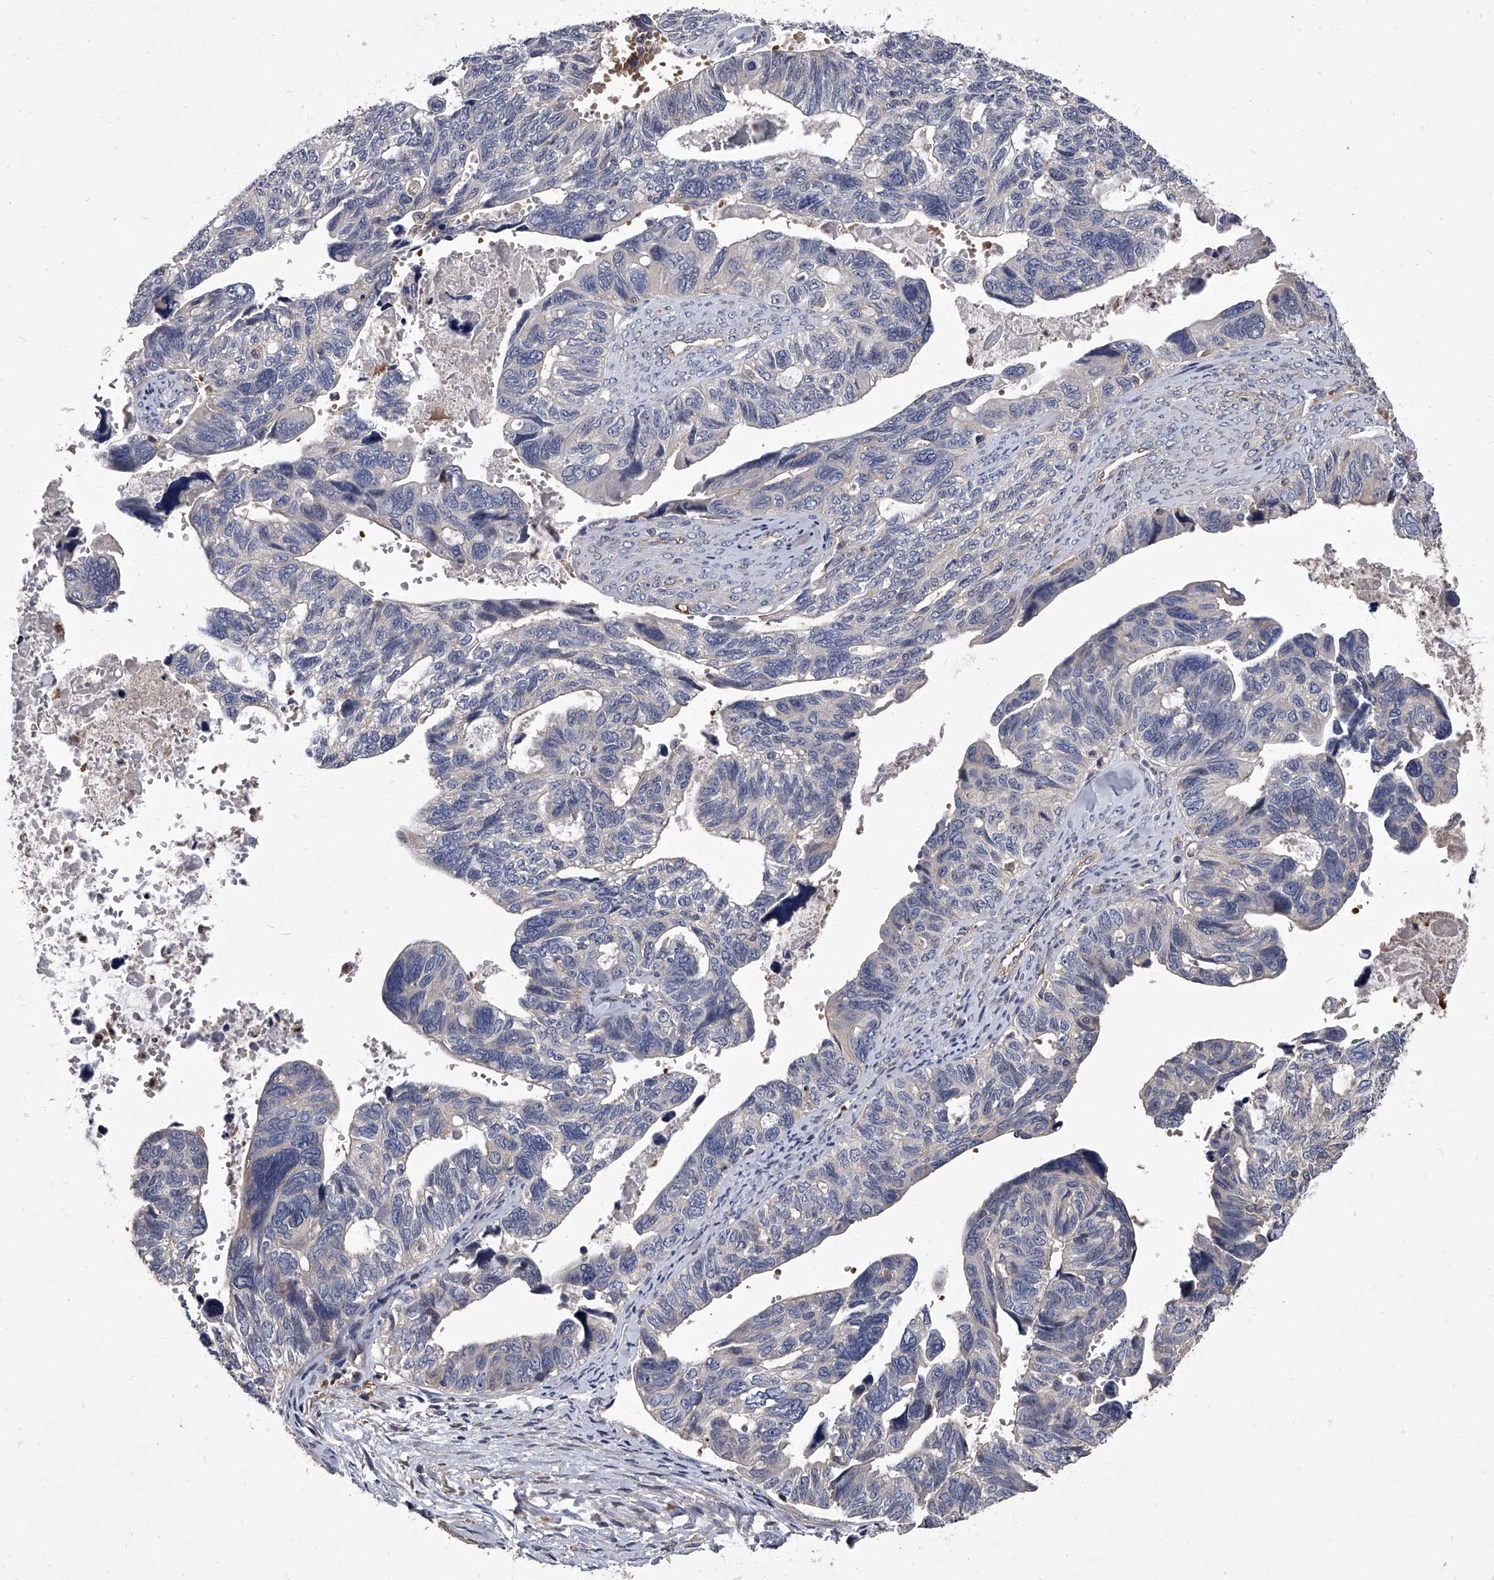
{"staining": {"intensity": "negative", "quantity": "none", "location": "none"}, "tissue": "ovarian cancer", "cell_type": "Tumor cells", "image_type": "cancer", "snomed": [{"axis": "morphology", "description": "Cystadenocarcinoma, serous, NOS"}, {"axis": "topography", "description": "Ovary"}], "caption": "Protein analysis of ovarian serous cystadenocarcinoma exhibits no significant staining in tumor cells.", "gene": "STK36", "patient": {"sex": "female", "age": 79}}